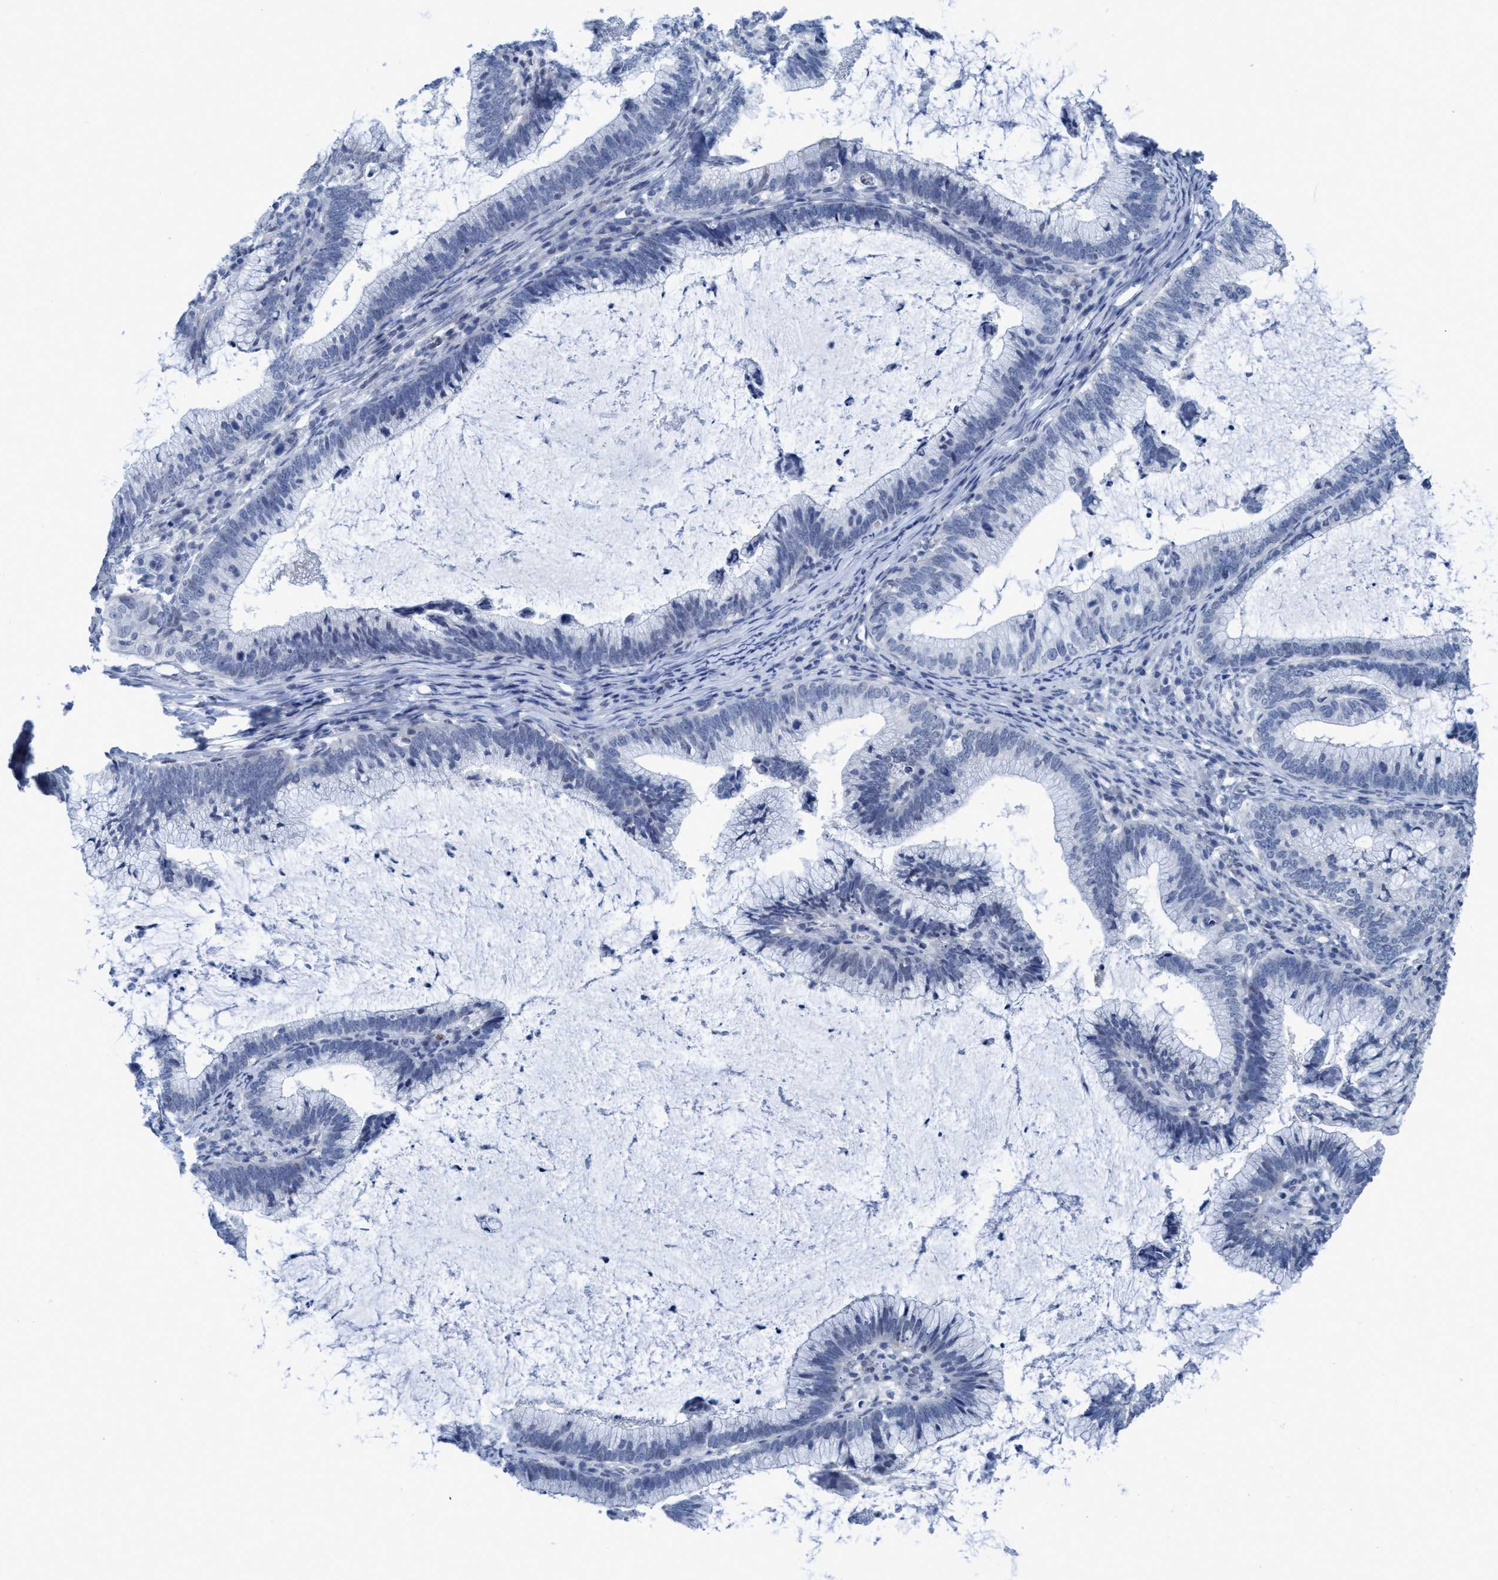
{"staining": {"intensity": "negative", "quantity": "none", "location": "none"}, "tissue": "cervical cancer", "cell_type": "Tumor cells", "image_type": "cancer", "snomed": [{"axis": "morphology", "description": "Adenocarcinoma, NOS"}, {"axis": "topography", "description": "Cervix"}], "caption": "High power microscopy histopathology image of an immunohistochemistry (IHC) photomicrograph of cervical cancer (adenocarcinoma), revealing no significant staining in tumor cells.", "gene": "DNAI1", "patient": {"sex": "female", "age": 36}}